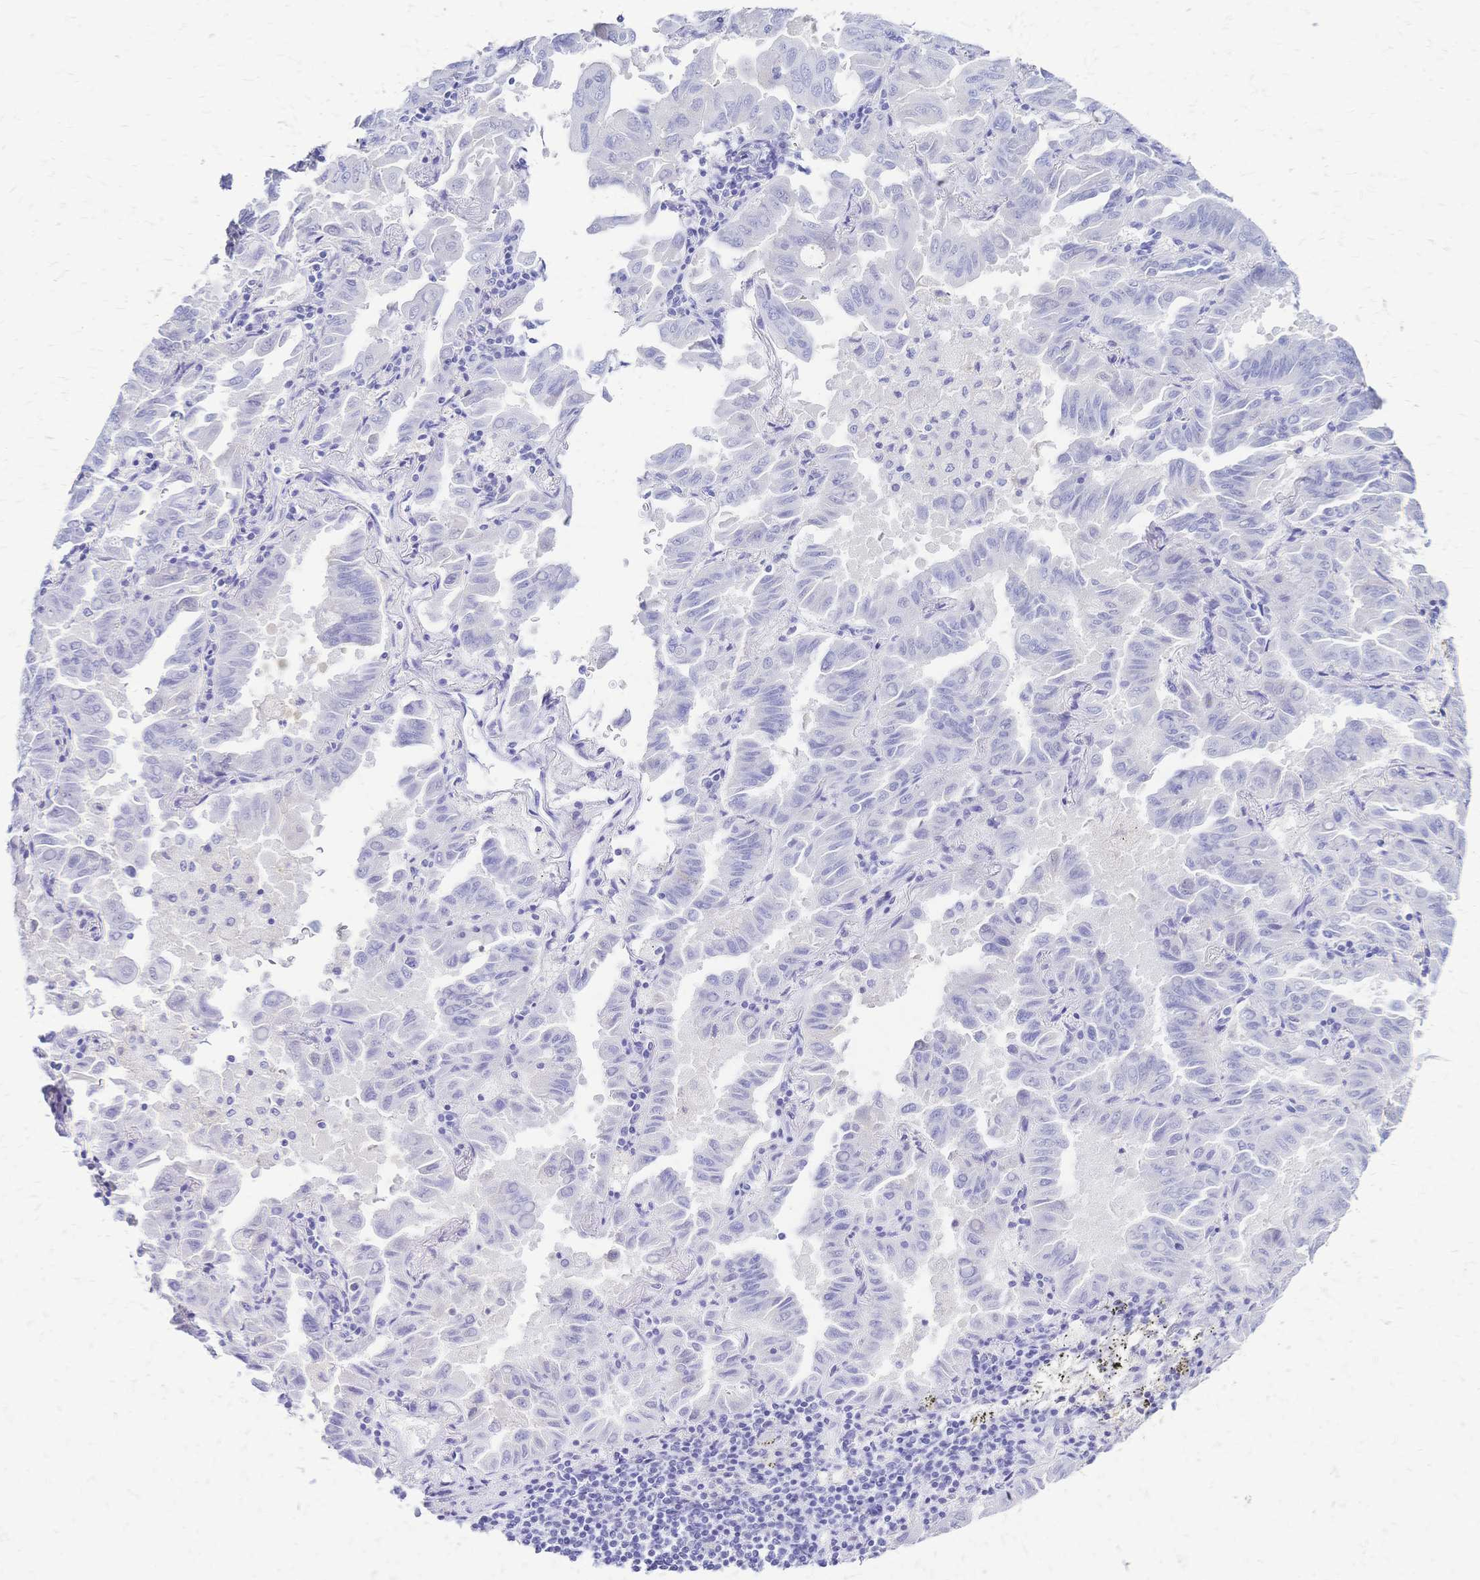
{"staining": {"intensity": "negative", "quantity": "none", "location": "none"}, "tissue": "lung cancer", "cell_type": "Tumor cells", "image_type": "cancer", "snomed": [{"axis": "morphology", "description": "Adenocarcinoma, NOS"}, {"axis": "topography", "description": "Lung"}], "caption": "There is no significant expression in tumor cells of lung cancer.", "gene": "FA2H", "patient": {"sex": "male", "age": 64}}